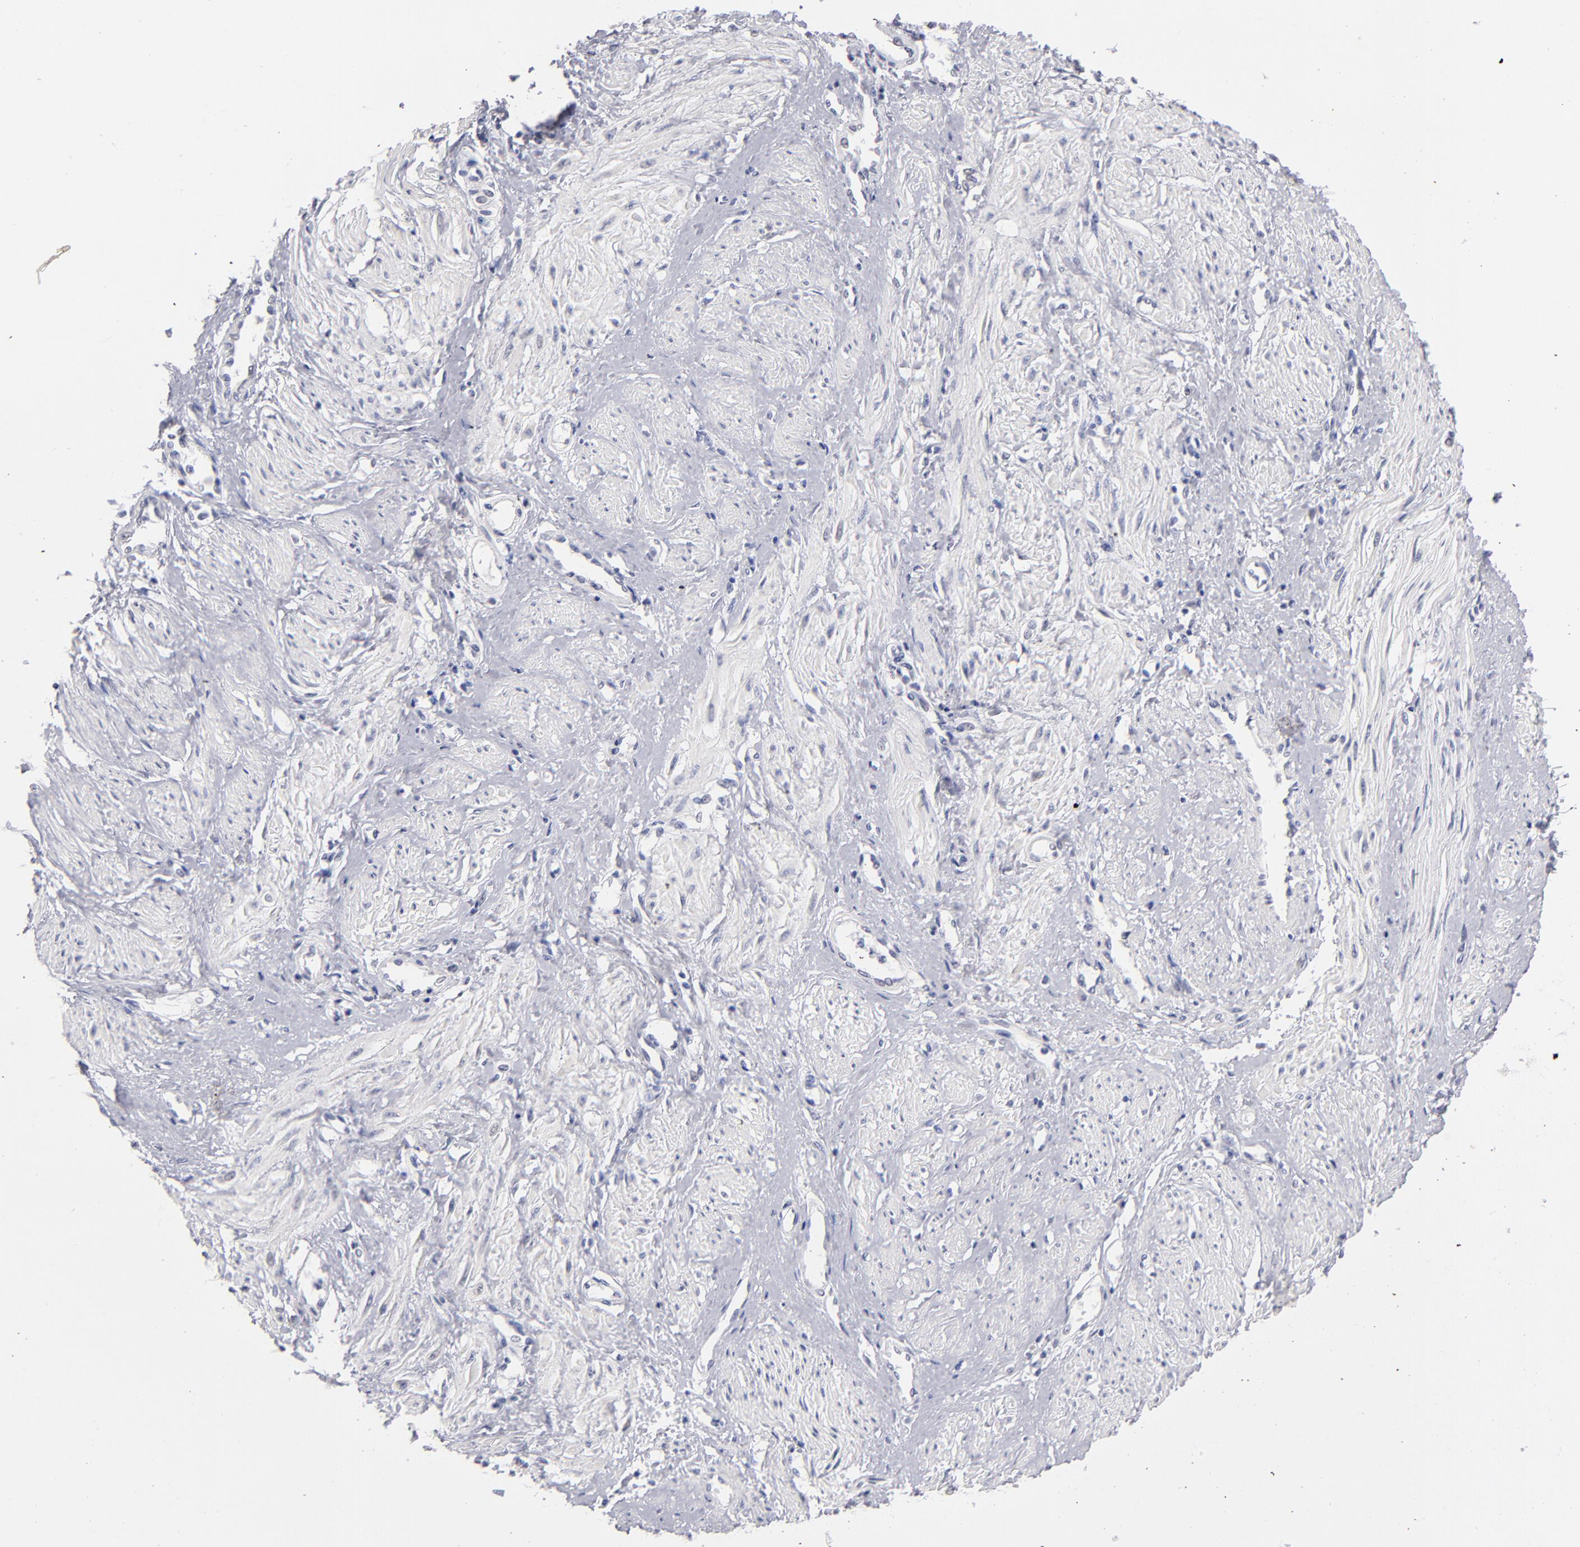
{"staining": {"intensity": "negative", "quantity": "none", "location": "none"}, "tissue": "smooth muscle", "cell_type": "Smooth muscle cells", "image_type": "normal", "snomed": [{"axis": "morphology", "description": "Normal tissue, NOS"}, {"axis": "topography", "description": "Smooth muscle"}, {"axis": "topography", "description": "Uterus"}], "caption": "Immunohistochemistry (IHC) photomicrograph of unremarkable human smooth muscle stained for a protein (brown), which reveals no positivity in smooth muscle cells. (Stains: DAB immunohistochemistry (IHC) with hematoxylin counter stain, Microscopy: brightfield microscopy at high magnification).", "gene": "TEX11", "patient": {"sex": "female", "age": 39}}